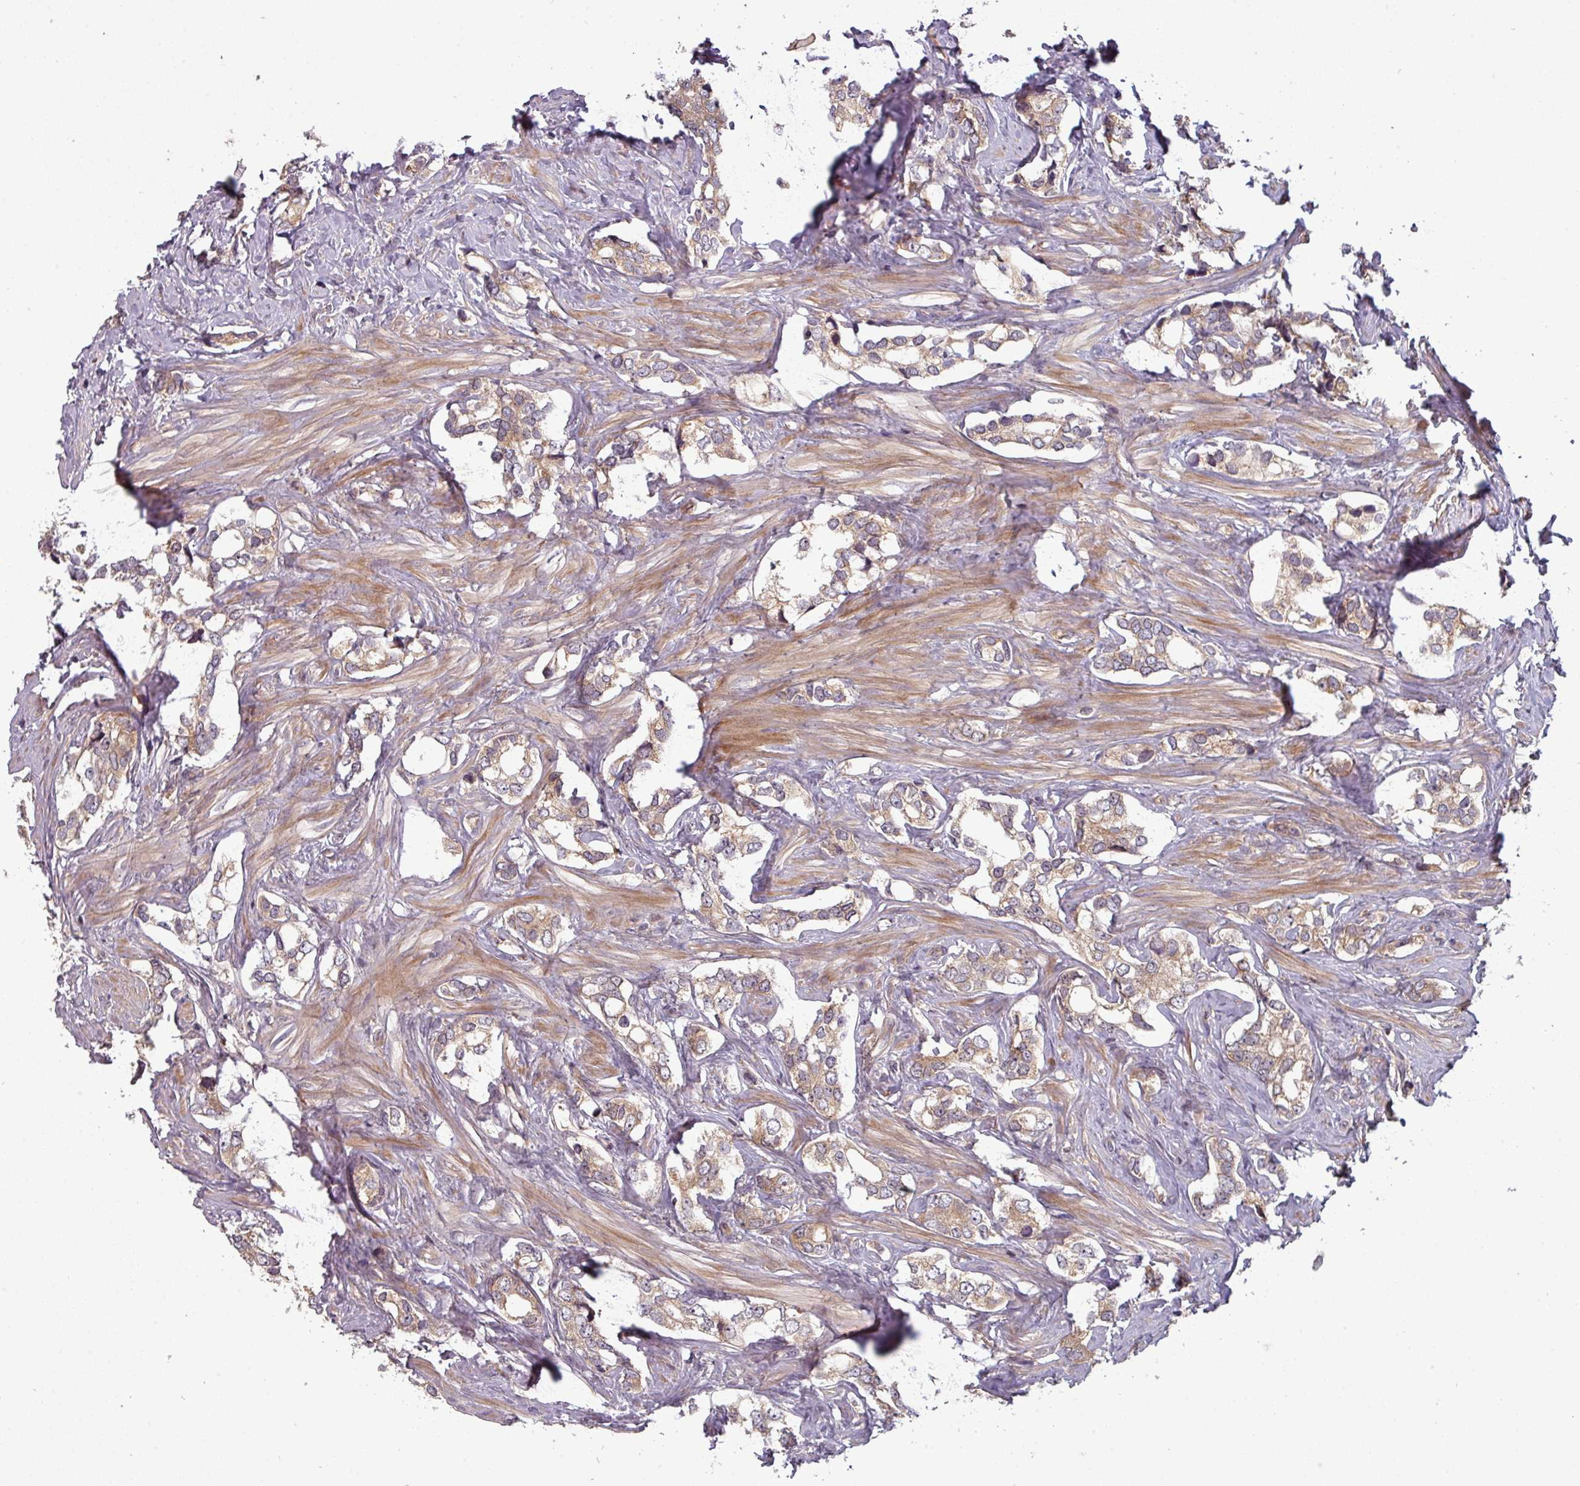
{"staining": {"intensity": "weak", "quantity": ">75%", "location": "cytoplasmic/membranous"}, "tissue": "prostate cancer", "cell_type": "Tumor cells", "image_type": "cancer", "snomed": [{"axis": "morphology", "description": "Adenocarcinoma, High grade"}, {"axis": "topography", "description": "Prostate"}], "caption": "Brown immunohistochemical staining in prostate cancer exhibits weak cytoplasmic/membranous staining in approximately >75% of tumor cells.", "gene": "GSKIP", "patient": {"sex": "male", "age": 66}}